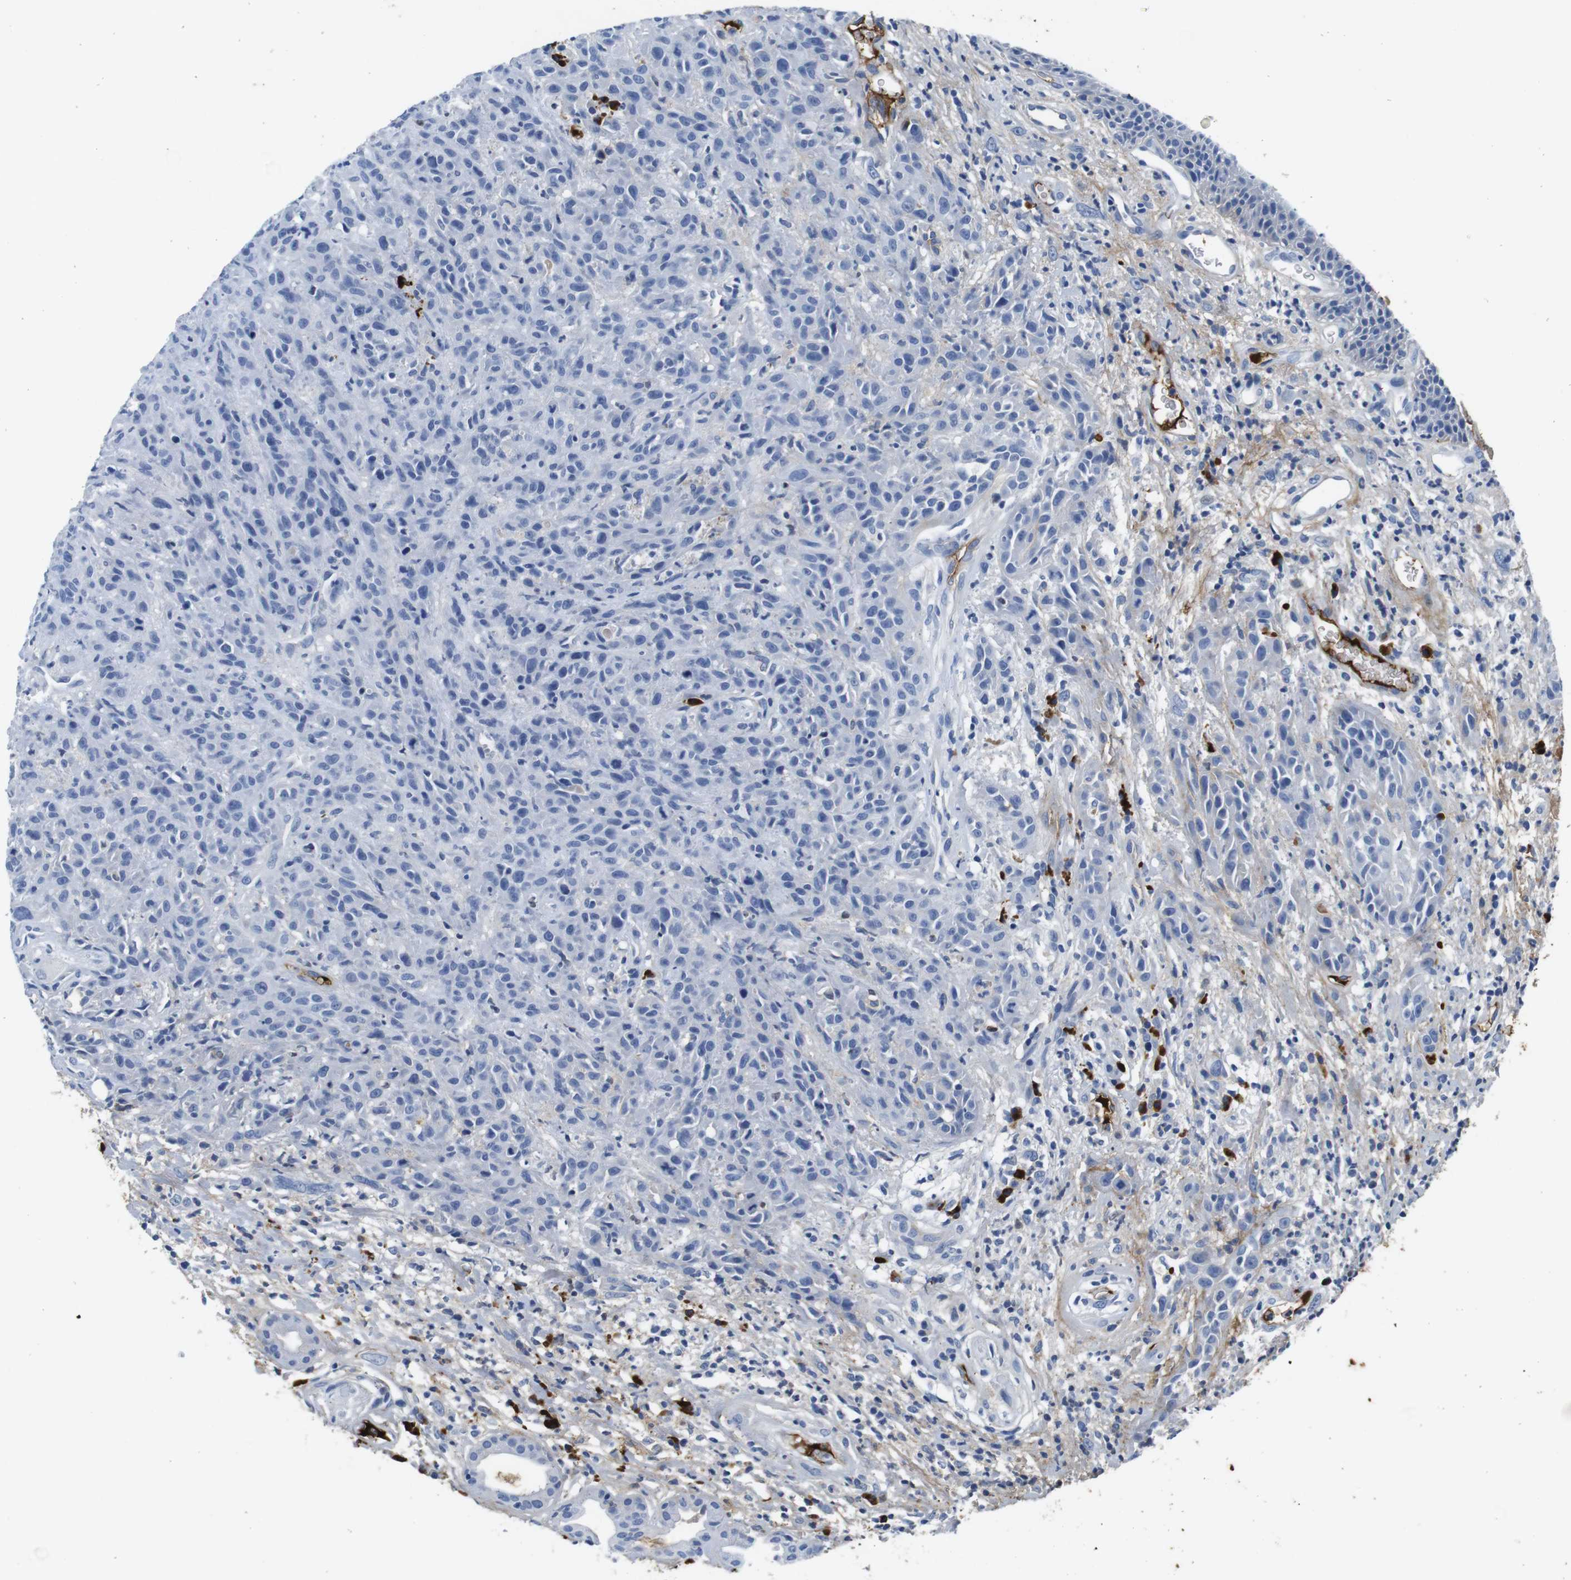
{"staining": {"intensity": "negative", "quantity": "none", "location": "none"}, "tissue": "head and neck cancer", "cell_type": "Tumor cells", "image_type": "cancer", "snomed": [{"axis": "morphology", "description": "Normal tissue, NOS"}, {"axis": "morphology", "description": "Squamous cell carcinoma, NOS"}, {"axis": "topography", "description": "Cartilage tissue"}, {"axis": "topography", "description": "Head-Neck"}], "caption": "Tumor cells are negative for brown protein staining in head and neck cancer (squamous cell carcinoma). The staining was performed using DAB (3,3'-diaminobenzidine) to visualize the protein expression in brown, while the nuclei were stained in blue with hematoxylin (Magnification: 20x).", "gene": "IGKC", "patient": {"sex": "male", "age": 62}}